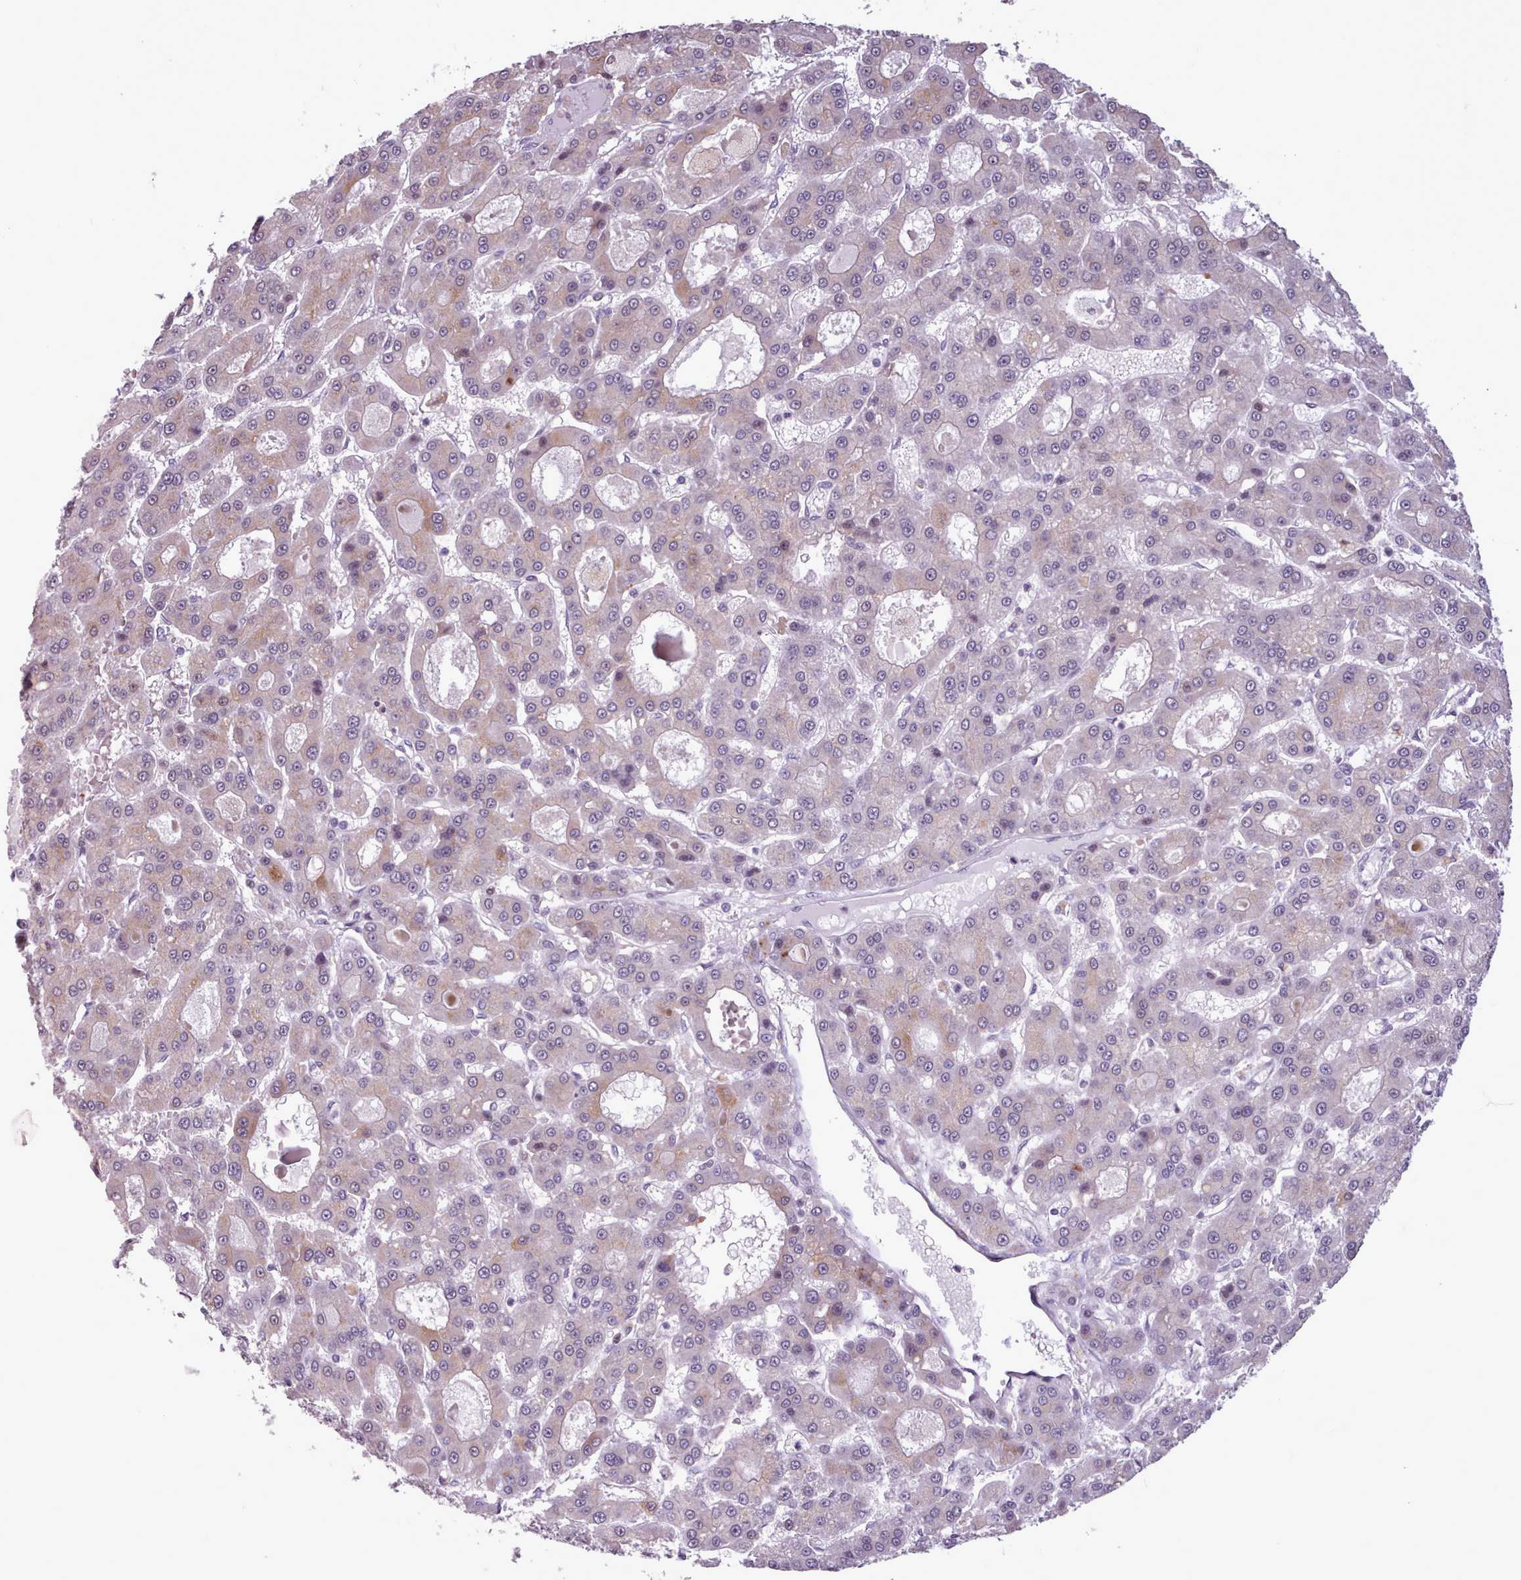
{"staining": {"intensity": "weak", "quantity": "<25%", "location": "cytoplasmic/membranous"}, "tissue": "liver cancer", "cell_type": "Tumor cells", "image_type": "cancer", "snomed": [{"axis": "morphology", "description": "Carcinoma, Hepatocellular, NOS"}, {"axis": "topography", "description": "Liver"}], "caption": "This is an immunohistochemistry (IHC) histopathology image of human liver cancer. There is no expression in tumor cells.", "gene": "SLURP1", "patient": {"sex": "male", "age": 70}}